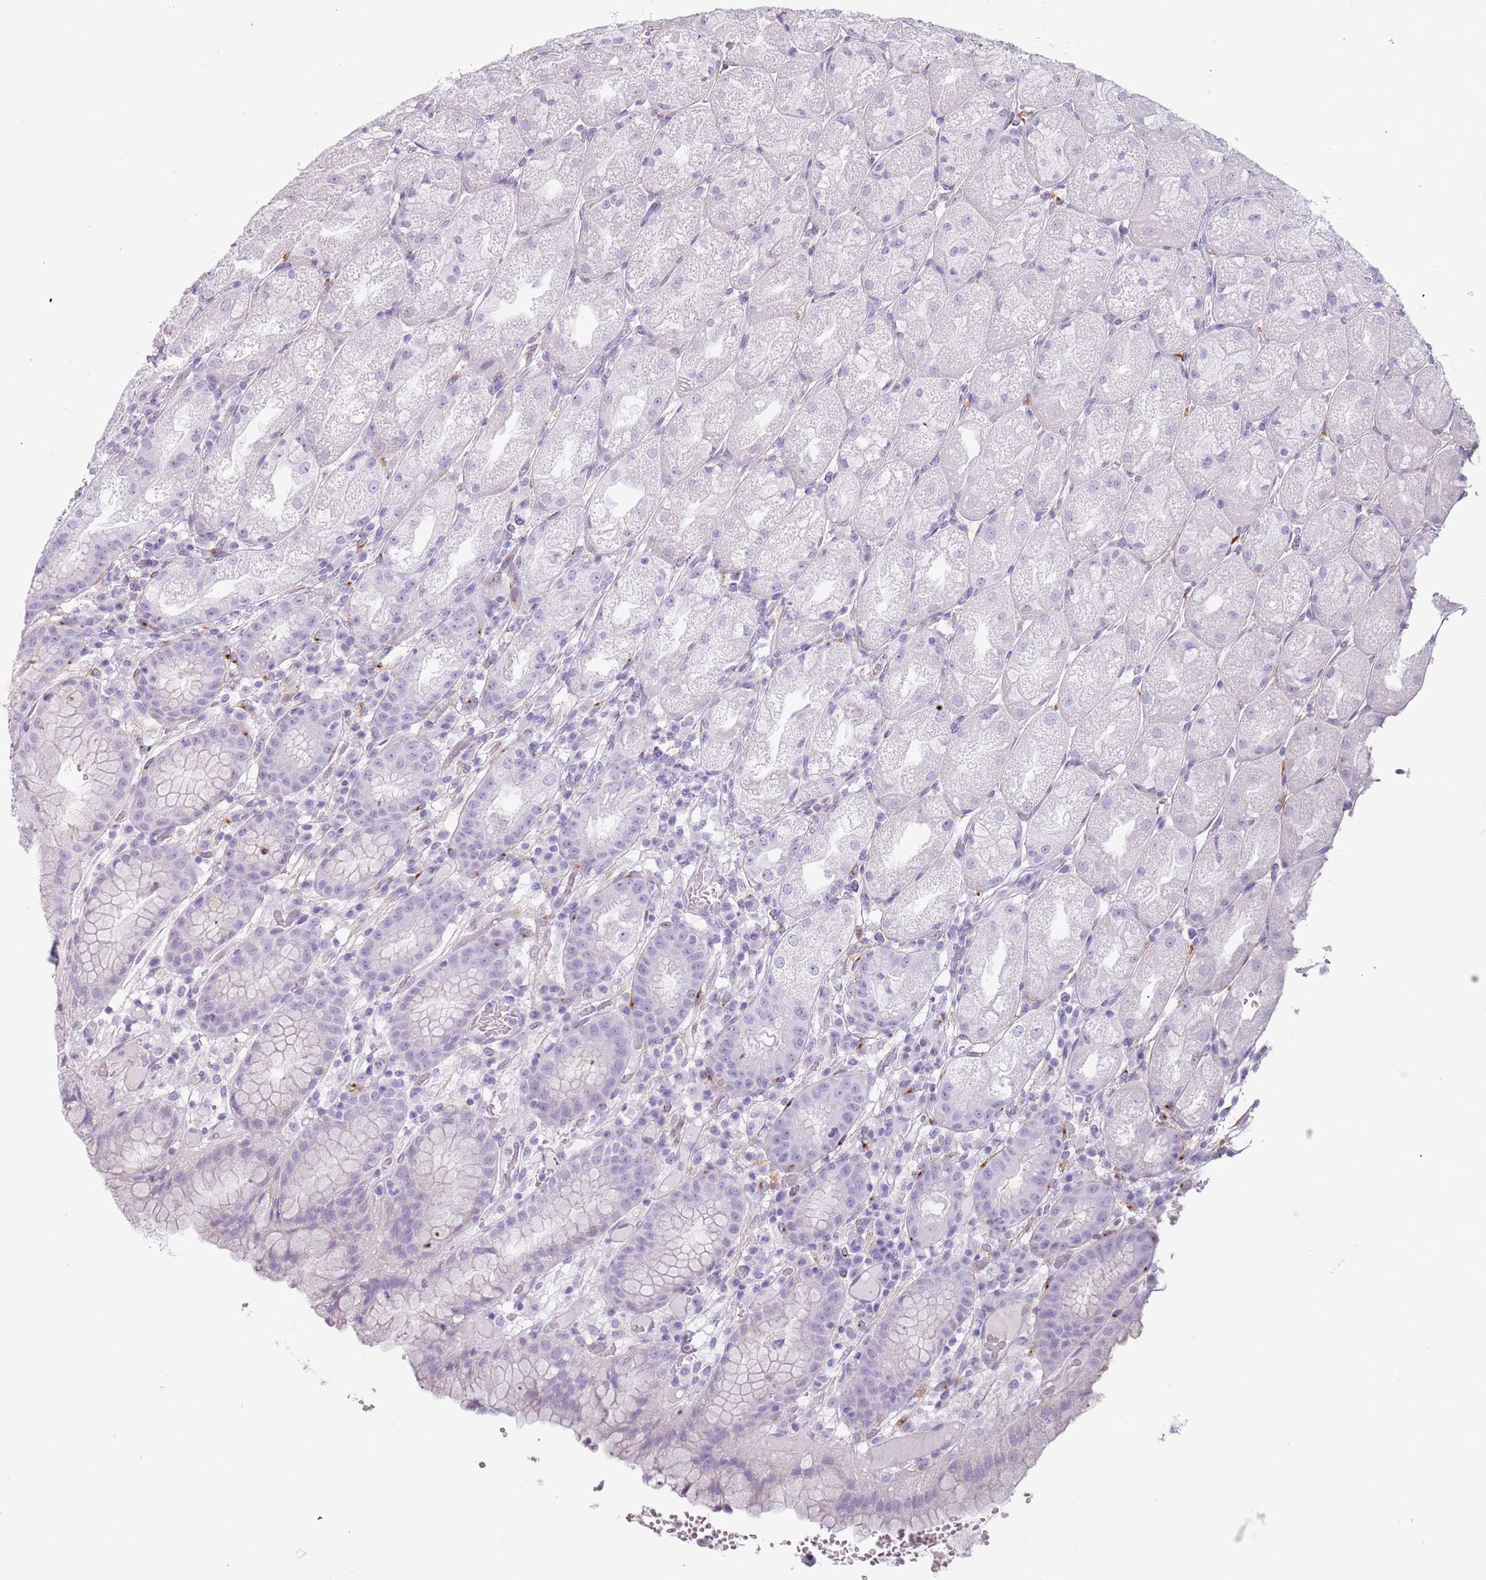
{"staining": {"intensity": "negative", "quantity": "none", "location": "none"}, "tissue": "stomach", "cell_type": "Glandular cells", "image_type": "normal", "snomed": [{"axis": "morphology", "description": "Normal tissue, NOS"}, {"axis": "topography", "description": "Stomach, upper"}], "caption": "Glandular cells show no significant positivity in normal stomach. (DAB immunohistochemistry (IHC) with hematoxylin counter stain).", "gene": "COLEC12", "patient": {"sex": "male", "age": 52}}